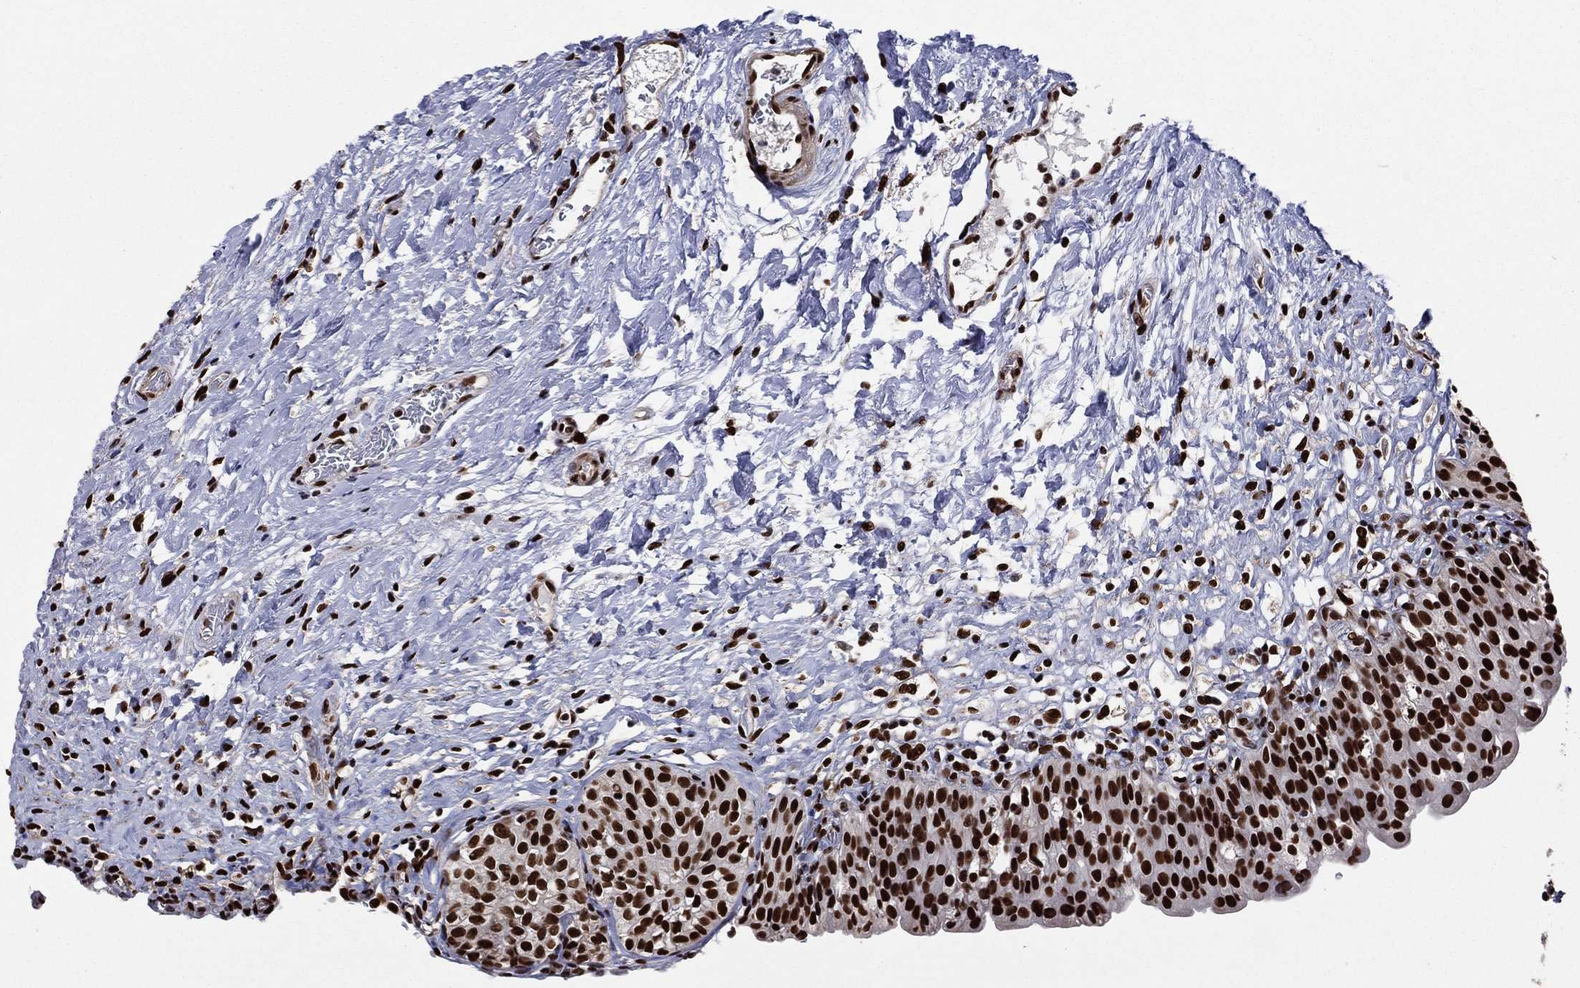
{"staining": {"intensity": "strong", "quantity": ">75%", "location": "nuclear"}, "tissue": "urinary bladder", "cell_type": "Urothelial cells", "image_type": "normal", "snomed": [{"axis": "morphology", "description": "Normal tissue, NOS"}, {"axis": "topography", "description": "Urinary bladder"}], "caption": "Unremarkable urinary bladder exhibits strong nuclear expression in about >75% of urothelial cells.", "gene": "TP53BP1", "patient": {"sex": "male", "age": 76}}